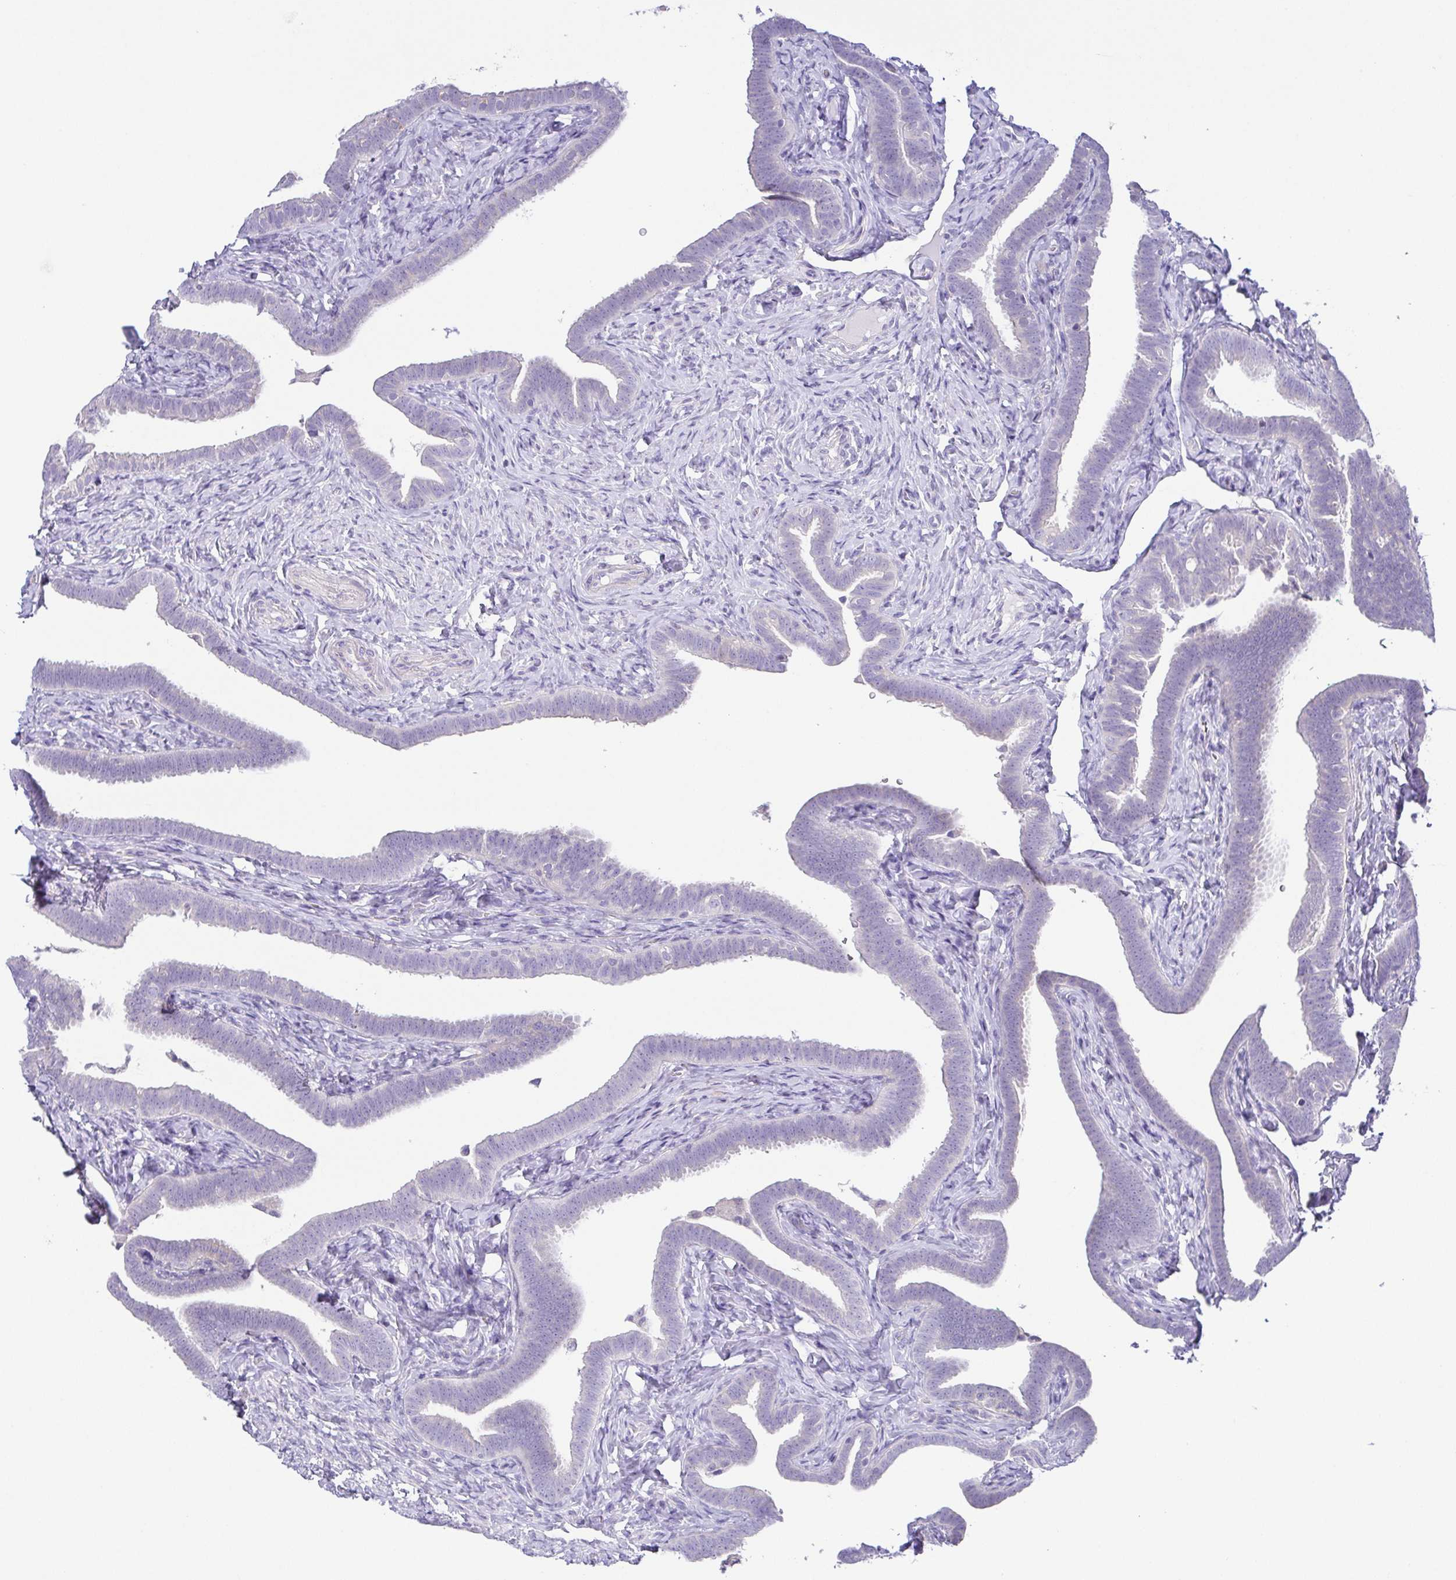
{"staining": {"intensity": "negative", "quantity": "none", "location": "none"}, "tissue": "fallopian tube", "cell_type": "Glandular cells", "image_type": "normal", "snomed": [{"axis": "morphology", "description": "Normal tissue, NOS"}, {"axis": "topography", "description": "Fallopian tube"}], "caption": "Glandular cells show no significant protein expression in benign fallopian tube.", "gene": "PKDREJ", "patient": {"sex": "female", "age": 69}}